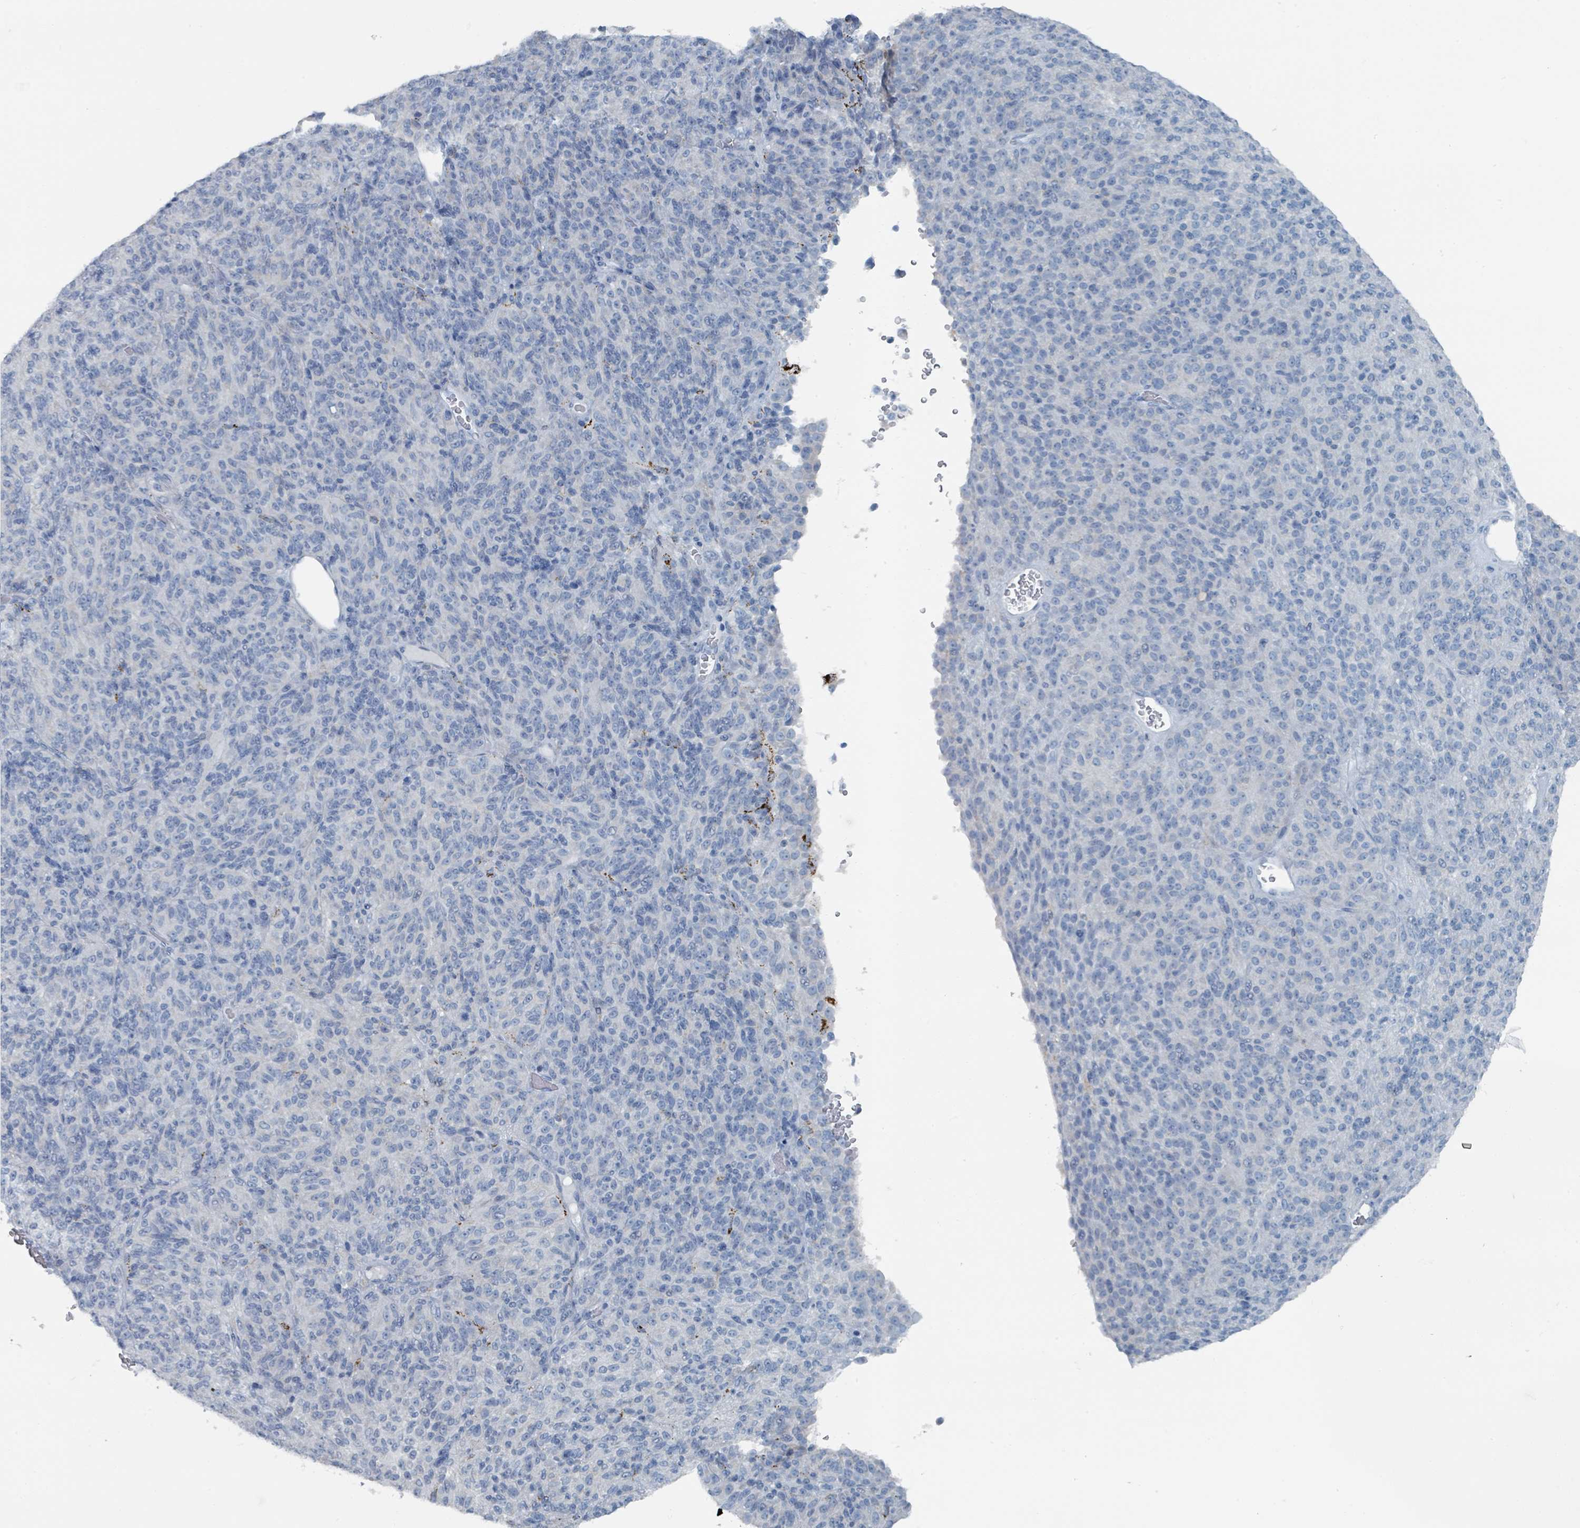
{"staining": {"intensity": "negative", "quantity": "none", "location": "none"}, "tissue": "melanoma", "cell_type": "Tumor cells", "image_type": "cancer", "snomed": [{"axis": "morphology", "description": "Malignant melanoma, Metastatic site"}, {"axis": "topography", "description": "Brain"}], "caption": "Tumor cells are negative for brown protein staining in melanoma.", "gene": "GAMT", "patient": {"sex": "female", "age": 56}}